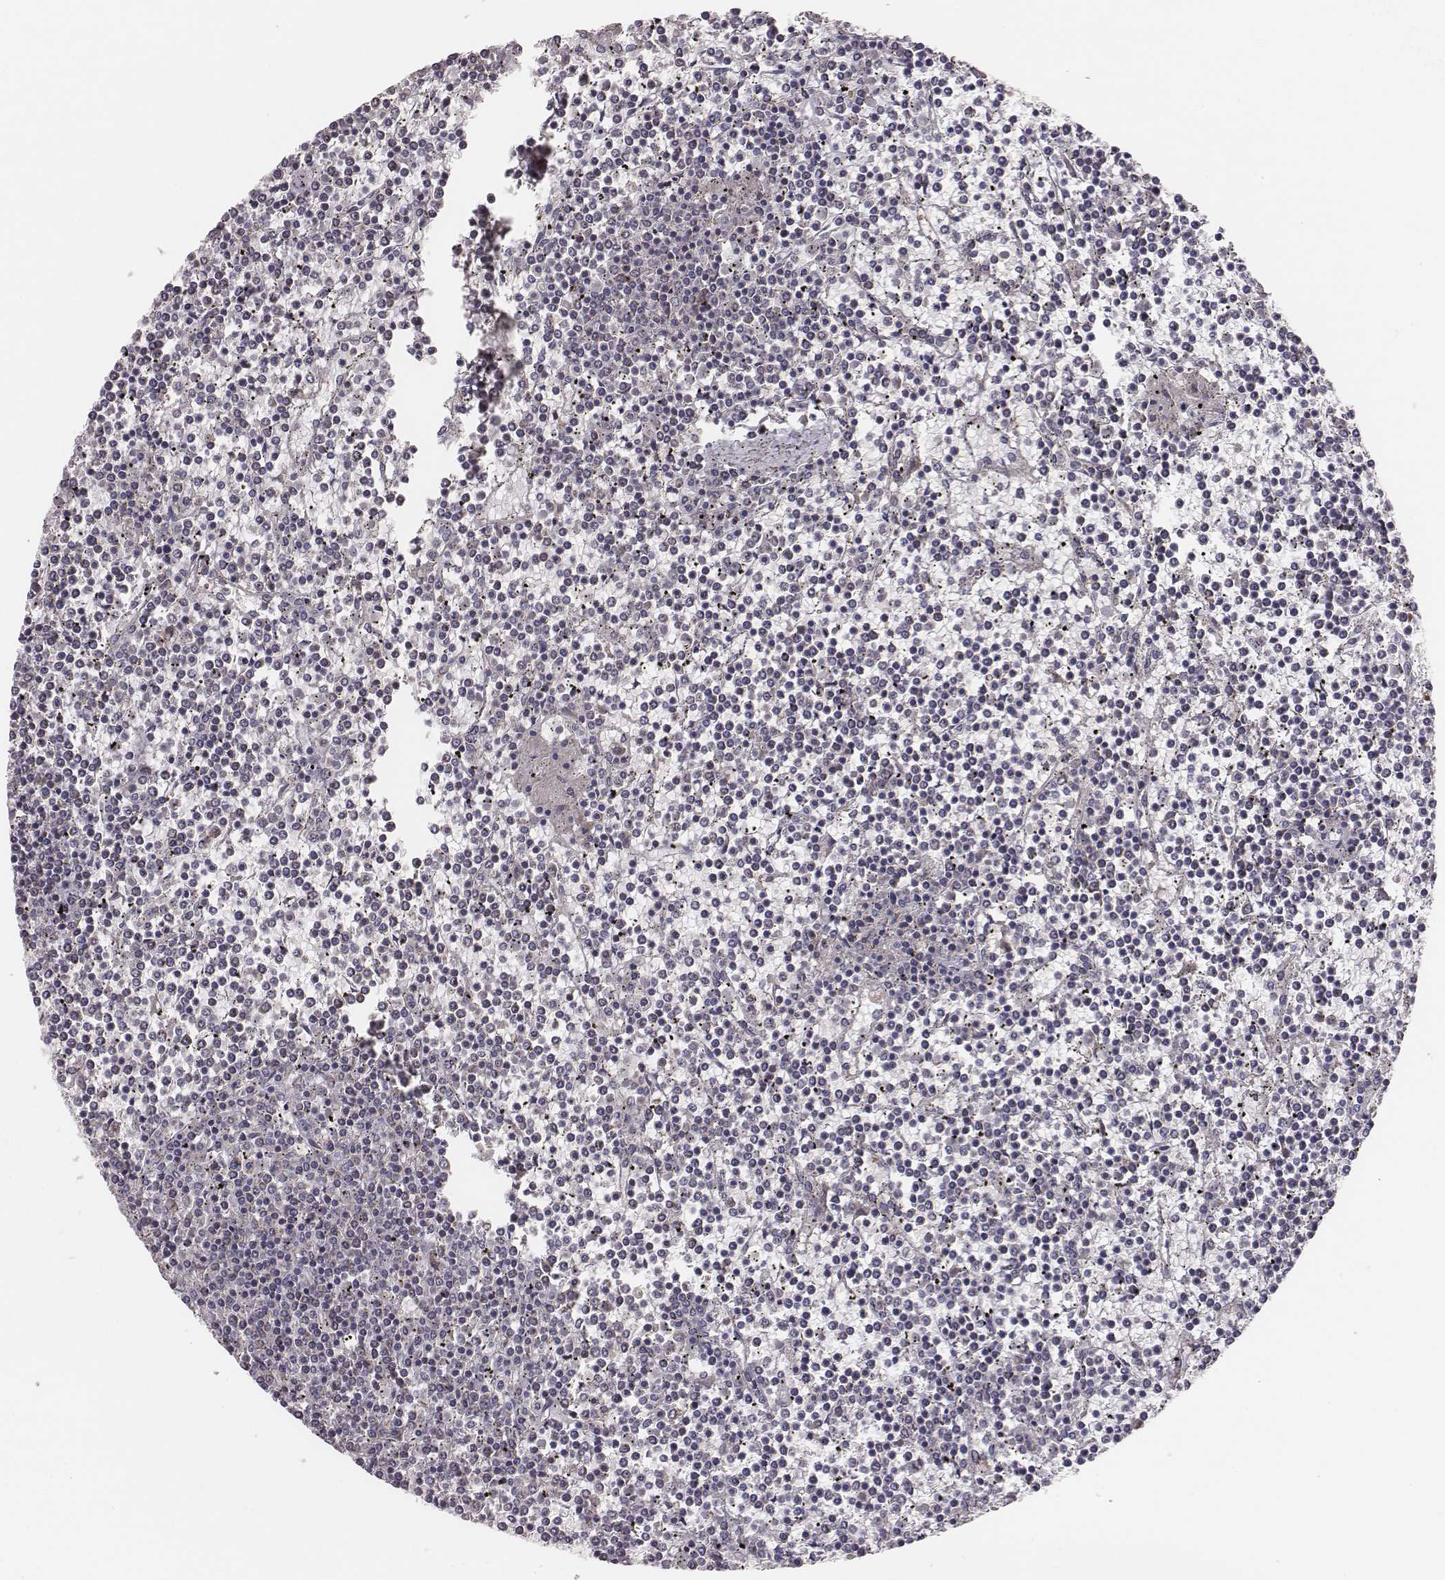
{"staining": {"intensity": "negative", "quantity": "none", "location": "none"}, "tissue": "lymphoma", "cell_type": "Tumor cells", "image_type": "cancer", "snomed": [{"axis": "morphology", "description": "Malignant lymphoma, non-Hodgkin's type, Low grade"}, {"axis": "topography", "description": "Spleen"}], "caption": "Immunohistochemistry of human malignant lymphoma, non-Hodgkin's type (low-grade) reveals no positivity in tumor cells.", "gene": "HAVCR1", "patient": {"sex": "female", "age": 19}}